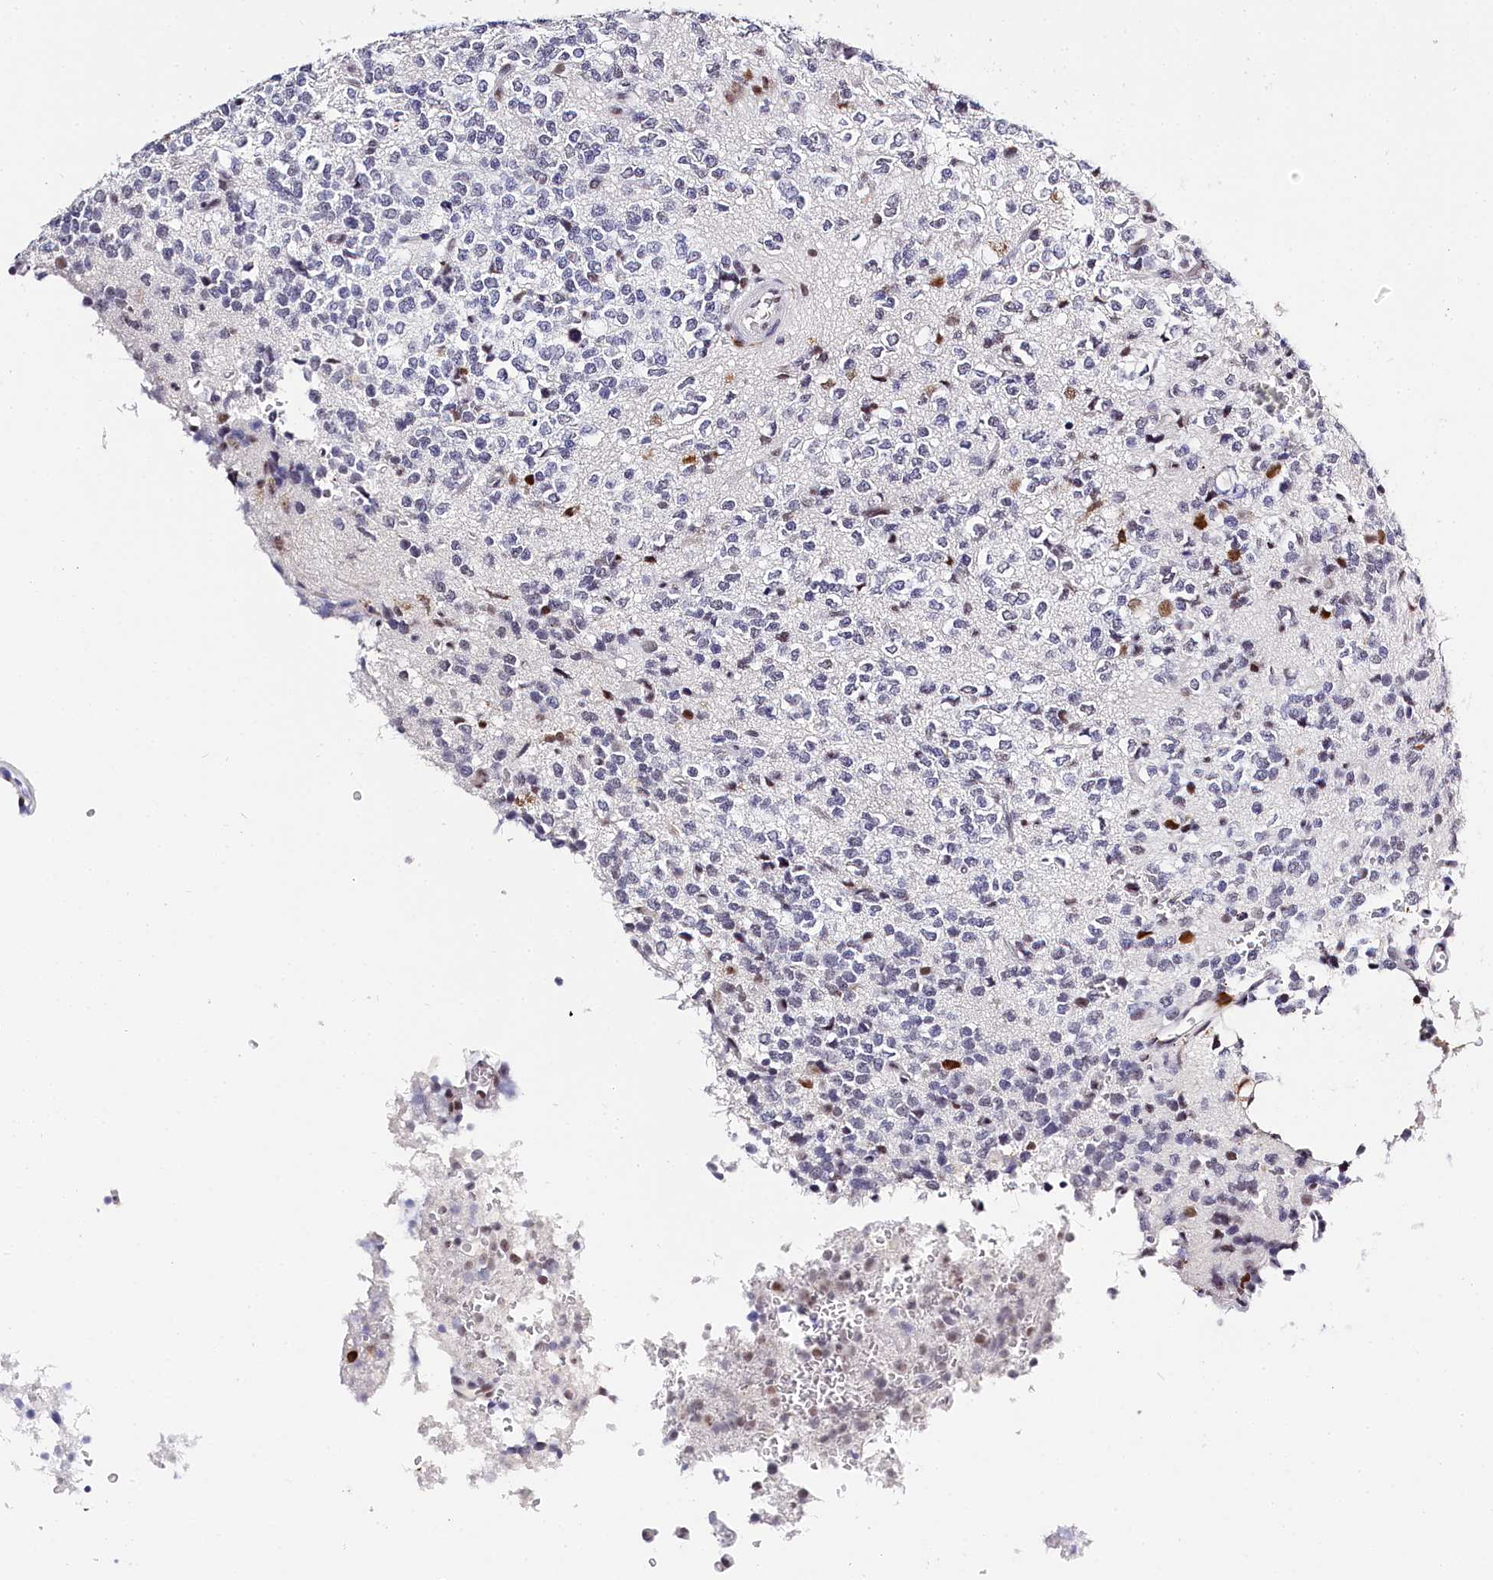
{"staining": {"intensity": "negative", "quantity": "none", "location": "none"}, "tissue": "glioma", "cell_type": "Tumor cells", "image_type": "cancer", "snomed": [{"axis": "morphology", "description": "Glioma, malignant, High grade"}, {"axis": "topography", "description": "Brain"}], "caption": "DAB (3,3'-diaminobenzidine) immunohistochemical staining of human glioma displays no significant positivity in tumor cells.", "gene": "BARD1", "patient": {"sex": "female", "age": 62}}